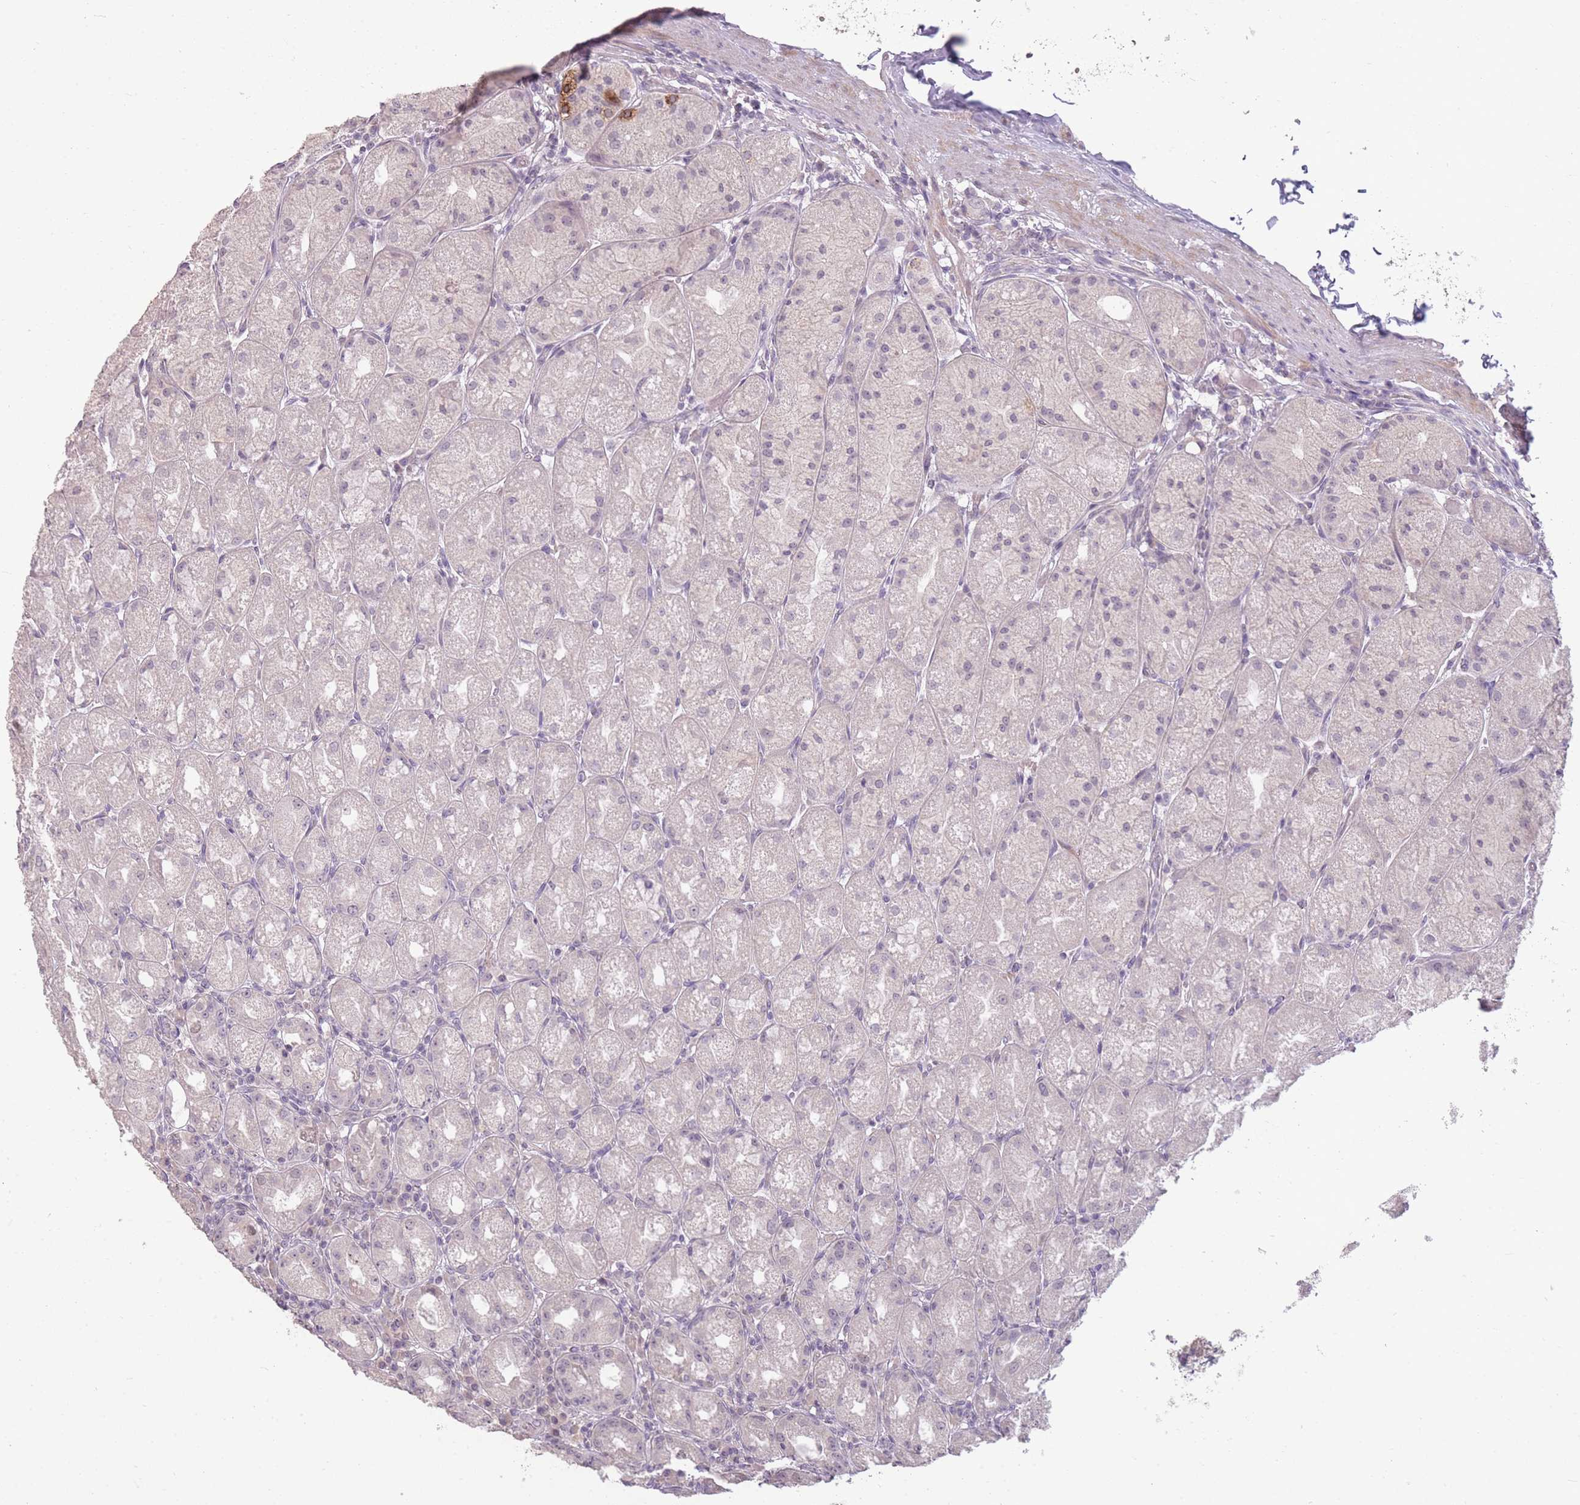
{"staining": {"intensity": "weak", "quantity": "<25%", "location": "cytoplasmic/membranous"}, "tissue": "stomach", "cell_type": "Glandular cells", "image_type": "normal", "snomed": [{"axis": "morphology", "description": "Normal tissue, NOS"}, {"axis": "topography", "description": "Stomach, upper"}], "caption": "This is an immunohistochemistry image of normal human stomach. There is no staining in glandular cells.", "gene": "ZBTB24", "patient": {"sex": "male", "age": 52}}